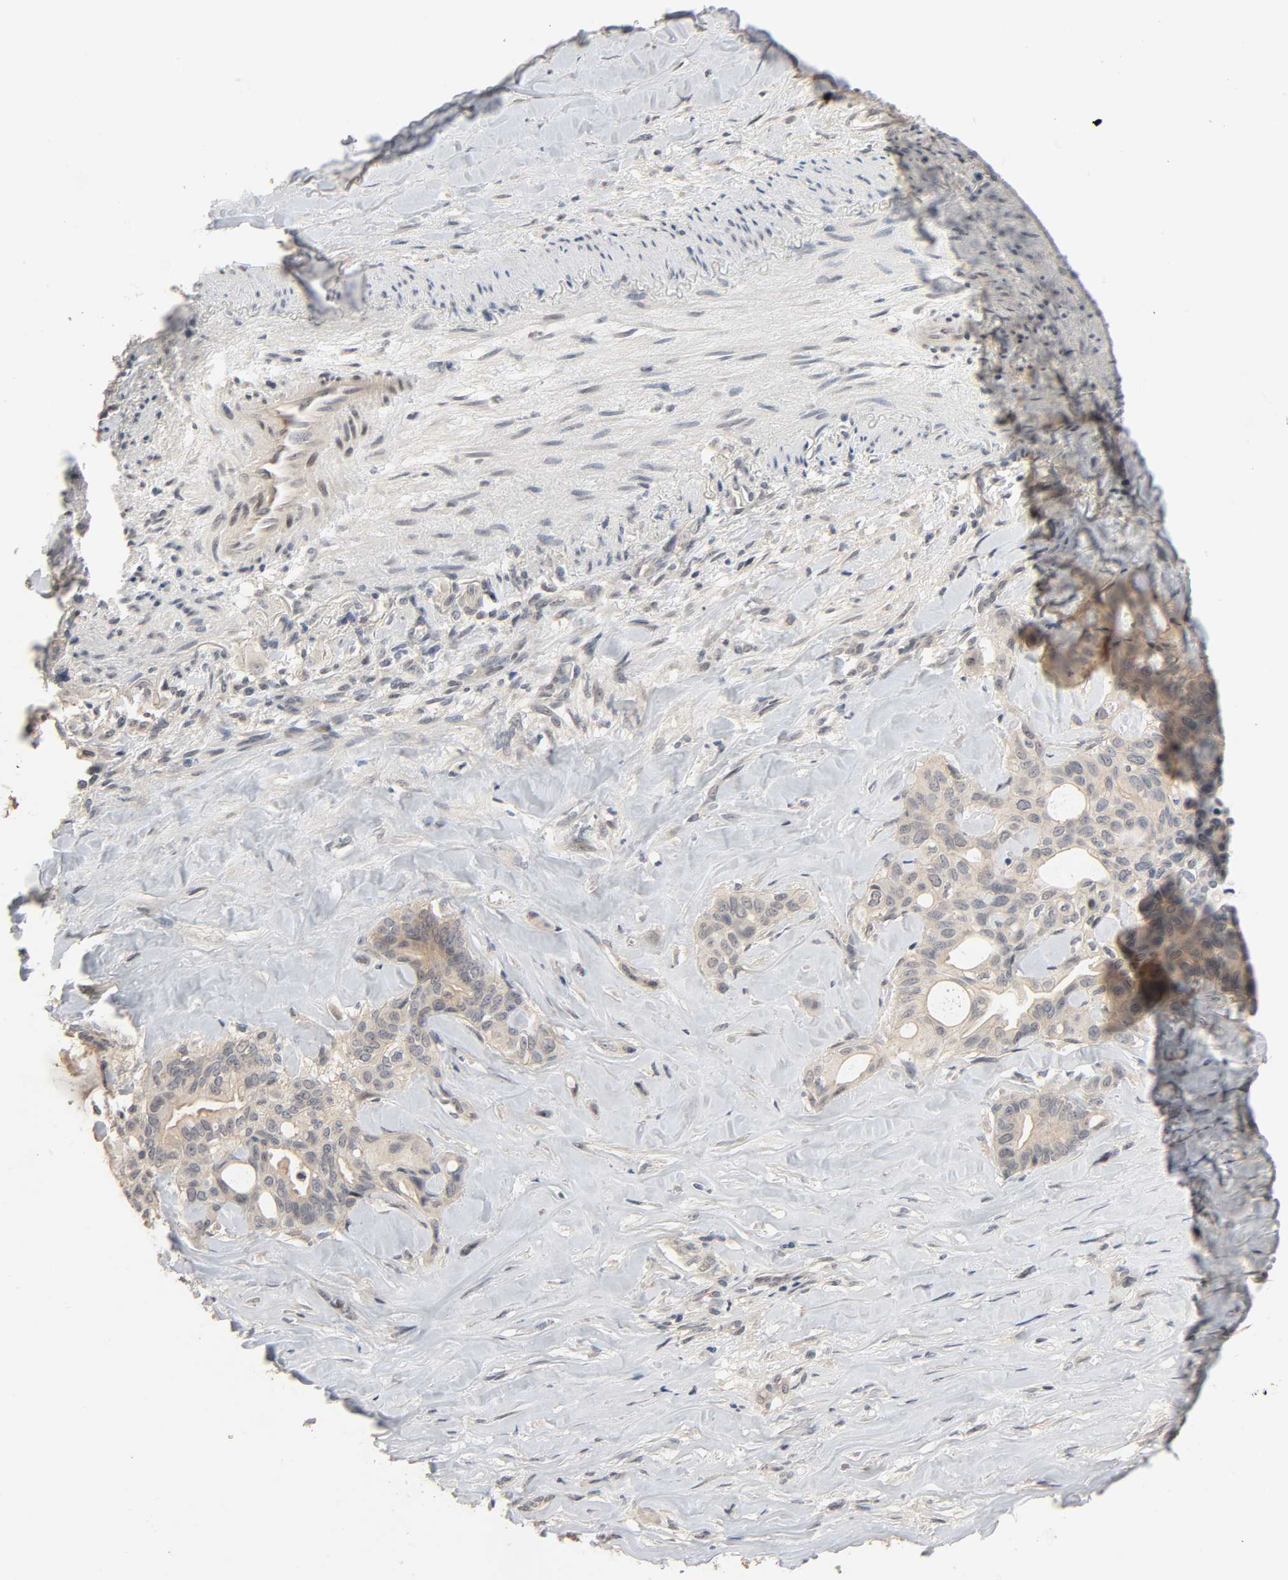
{"staining": {"intensity": "weak", "quantity": "<25%", "location": "cytoplasmic/membranous"}, "tissue": "liver cancer", "cell_type": "Tumor cells", "image_type": "cancer", "snomed": [{"axis": "morphology", "description": "Cholangiocarcinoma"}, {"axis": "topography", "description": "Liver"}], "caption": "A photomicrograph of liver cholangiocarcinoma stained for a protein reveals no brown staining in tumor cells.", "gene": "MAGEA8", "patient": {"sex": "female", "age": 67}}